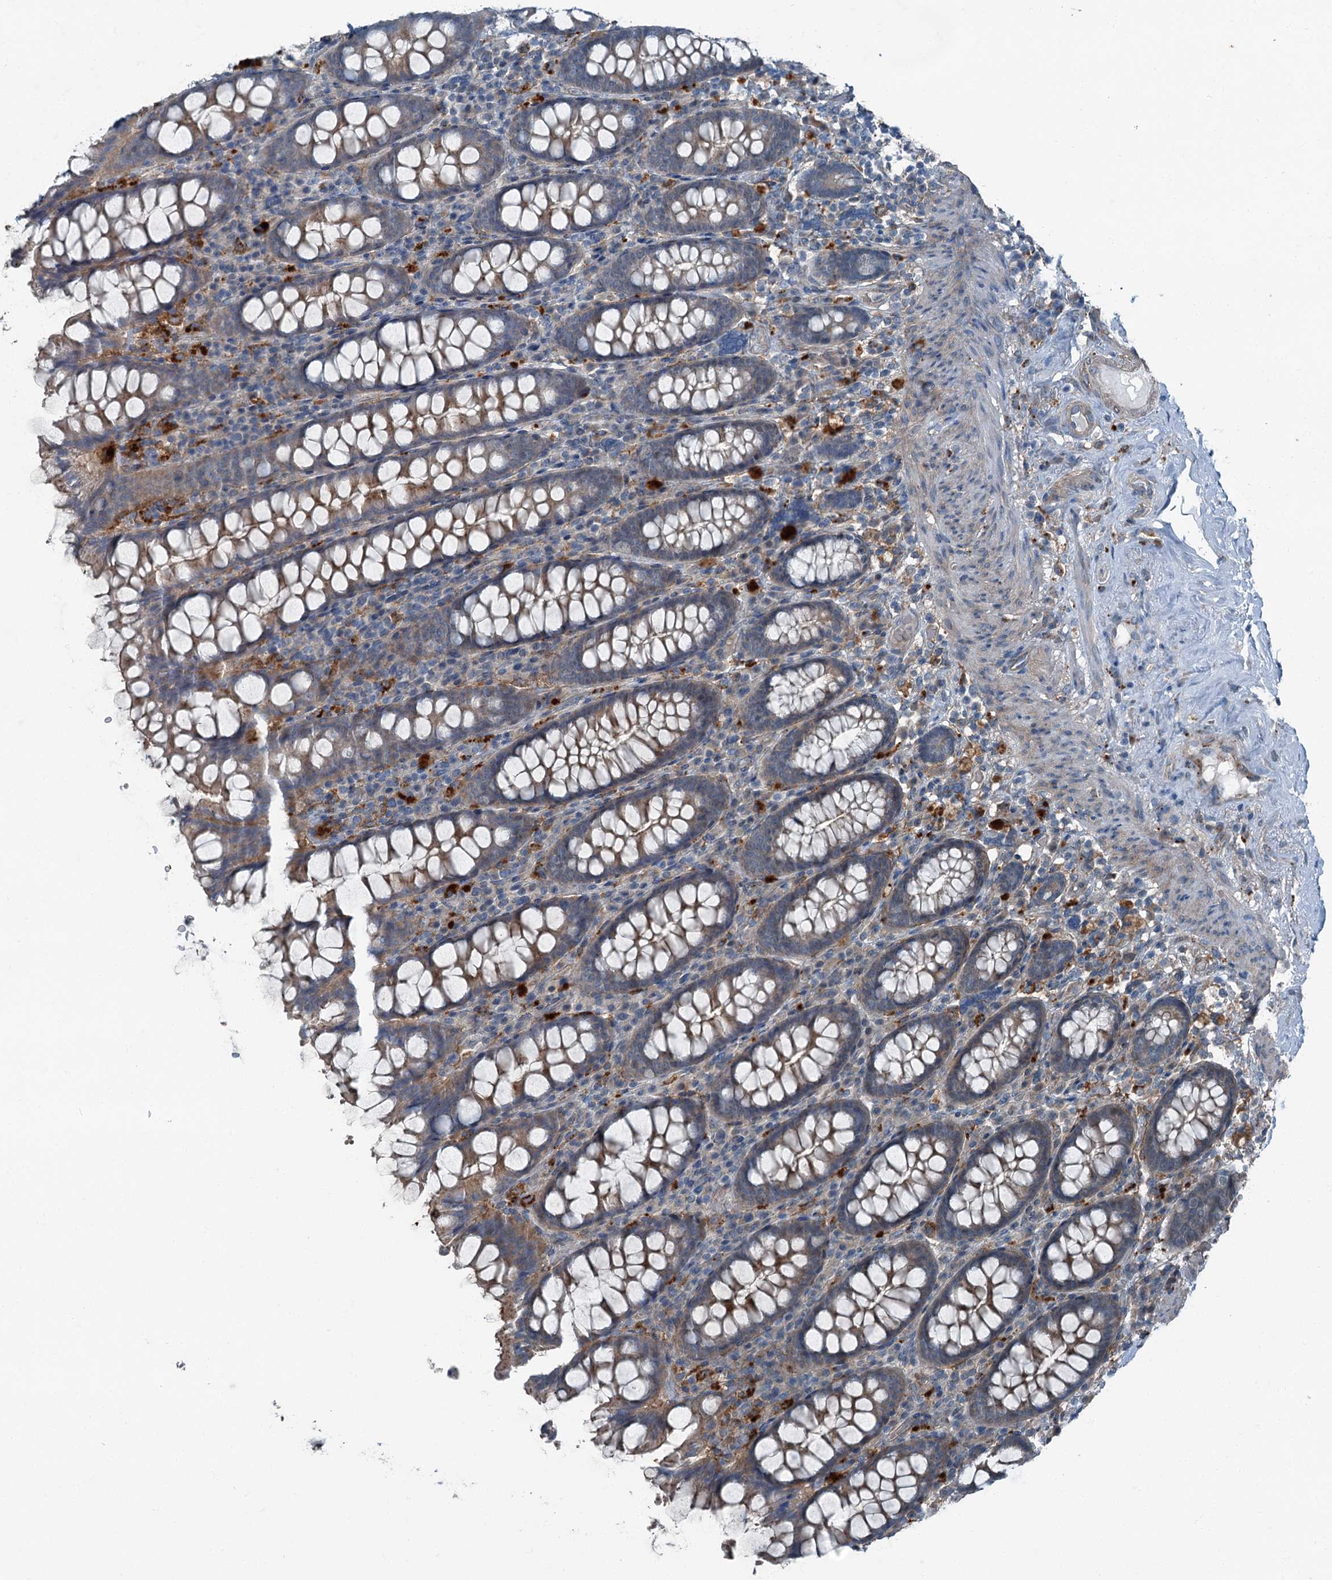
{"staining": {"intensity": "weak", "quantity": ">75%", "location": "cytoplasmic/membranous"}, "tissue": "colon", "cell_type": "Endothelial cells", "image_type": "normal", "snomed": [{"axis": "morphology", "description": "Normal tissue, NOS"}, {"axis": "topography", "description": "Colon"}], "caption": "Immunohistochemistry image of benign colon: colon stained using immunohistochemistry reveals low levels of weak protein expression localized specifically in the cytoplasmic/membranous of endothelial cells, appearing as a cytoplasmic/membranous brown color.", "gene": "AXL", "patient": {"sex": "female", "age": 79}}